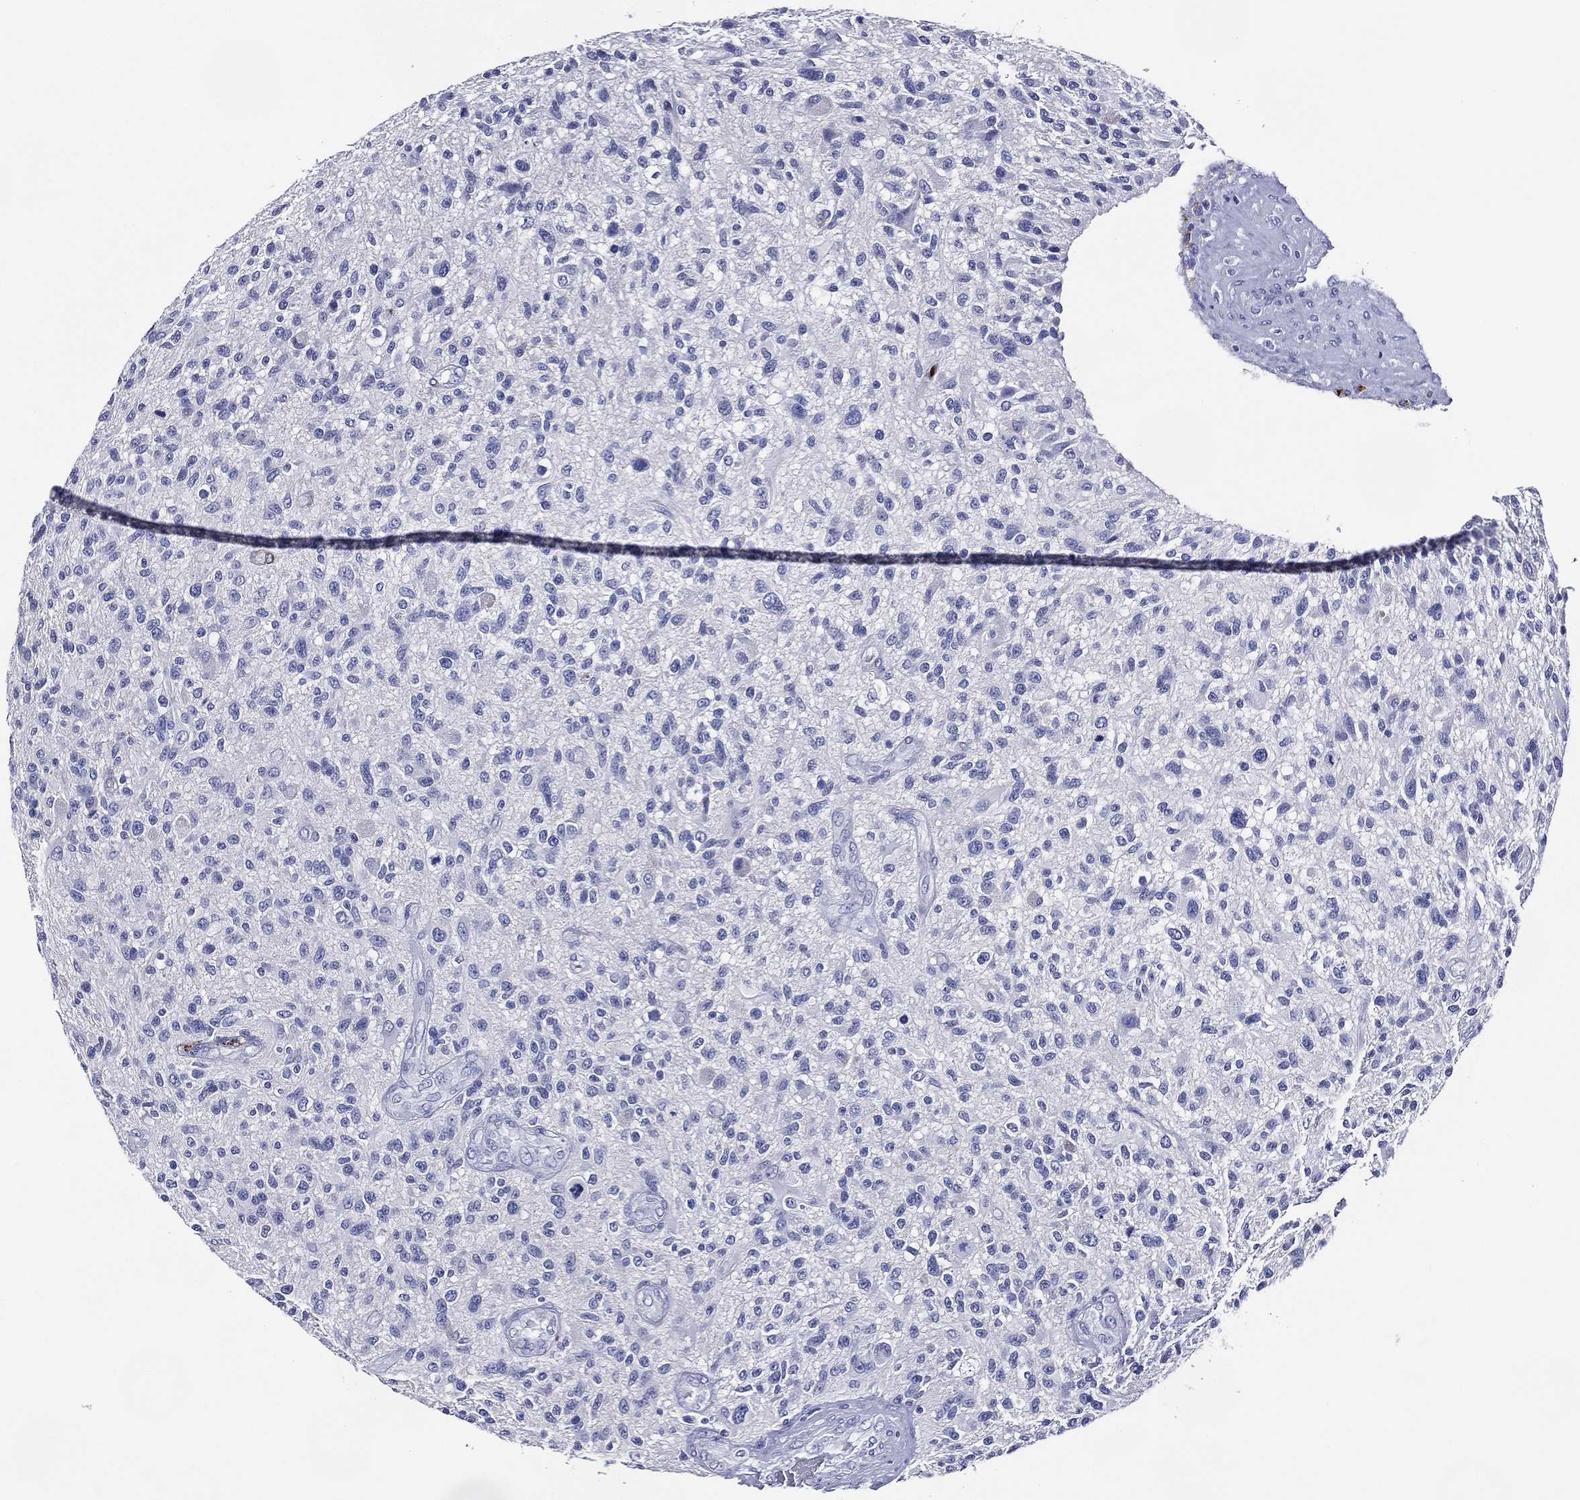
{"staining": {"intensity": "negative", "quantity": "none", "location": "none"}, "tissue": "glioma", "cell_type": "Tumor cells", "image_type": "cancer", "snomed": [{"axis": "morphology", "description": "Glioma, malignant, High grade"}, {"axis": "topography", "description": "Brain"}], "caption": "High magnification brightfield microscopy of malignant glioma (high-grade) stained with DAB (brown) and counterstained with hematoxylin (blue): tumor cells show no significant staining.", "gene": "ACE2", "patient": {"sex": "male", "age": 47}}